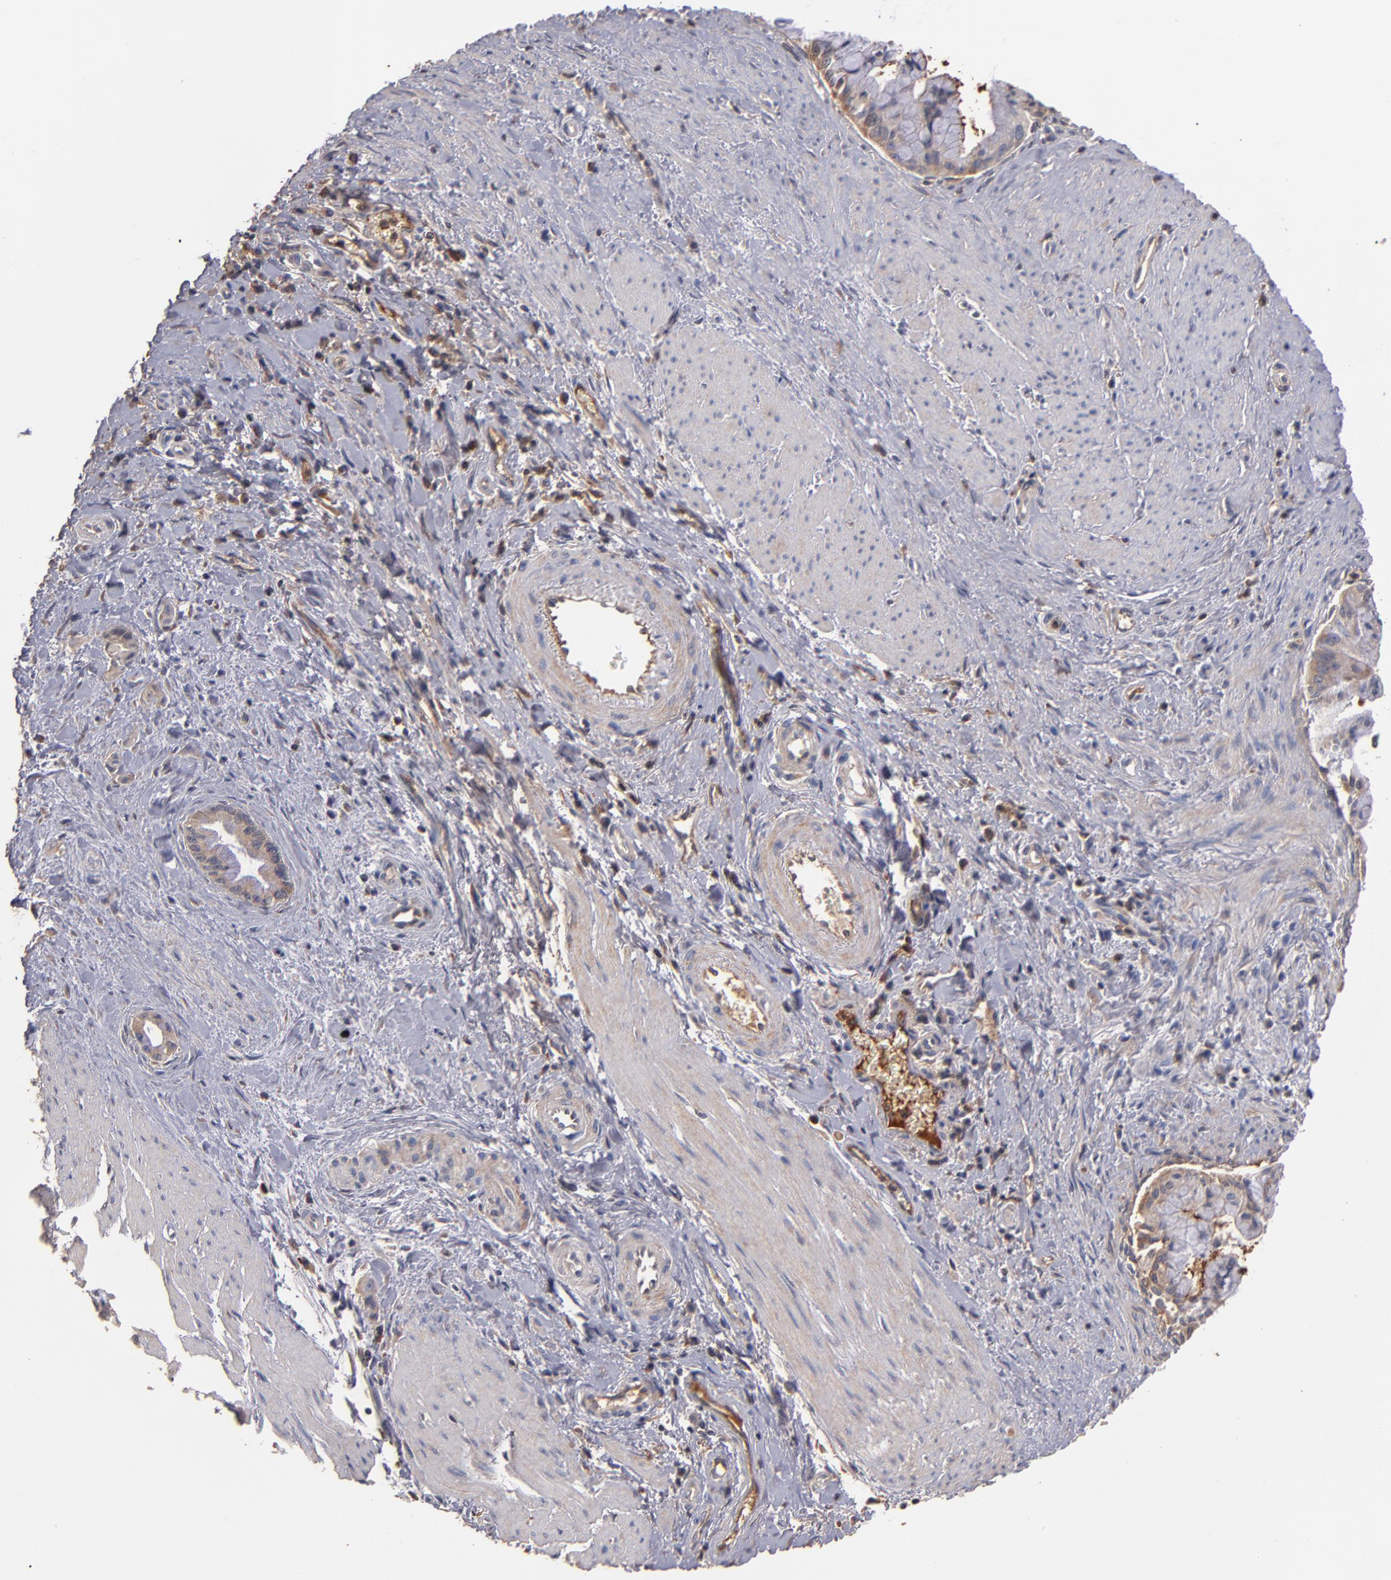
{"staining": {"intensity": "weak", "quantity": ">75%", "location": "cytoplasmic/membranous"}, "tissue": "pancreatic cancer", "cell_type": "Tumor cells", "image_type": "cancer", "snomed": [{"axis": "morphology", "description": "Adenocarcinoma, NOS"}, {"axis": "topography", "description": "Pancreas"}], "caption": "IHC micrograph of neoplastic tissue: human pancreatic cancer (adenocarcinoma) stained using IHC displays low levels of weak protein expression localized specifically in the cytoplasmic/membranous of tumor cells, appearing as a cytoplasmic/membranous brown color.", "gene": "DACT1", "patient": {"sex": "male", "age": 59}}